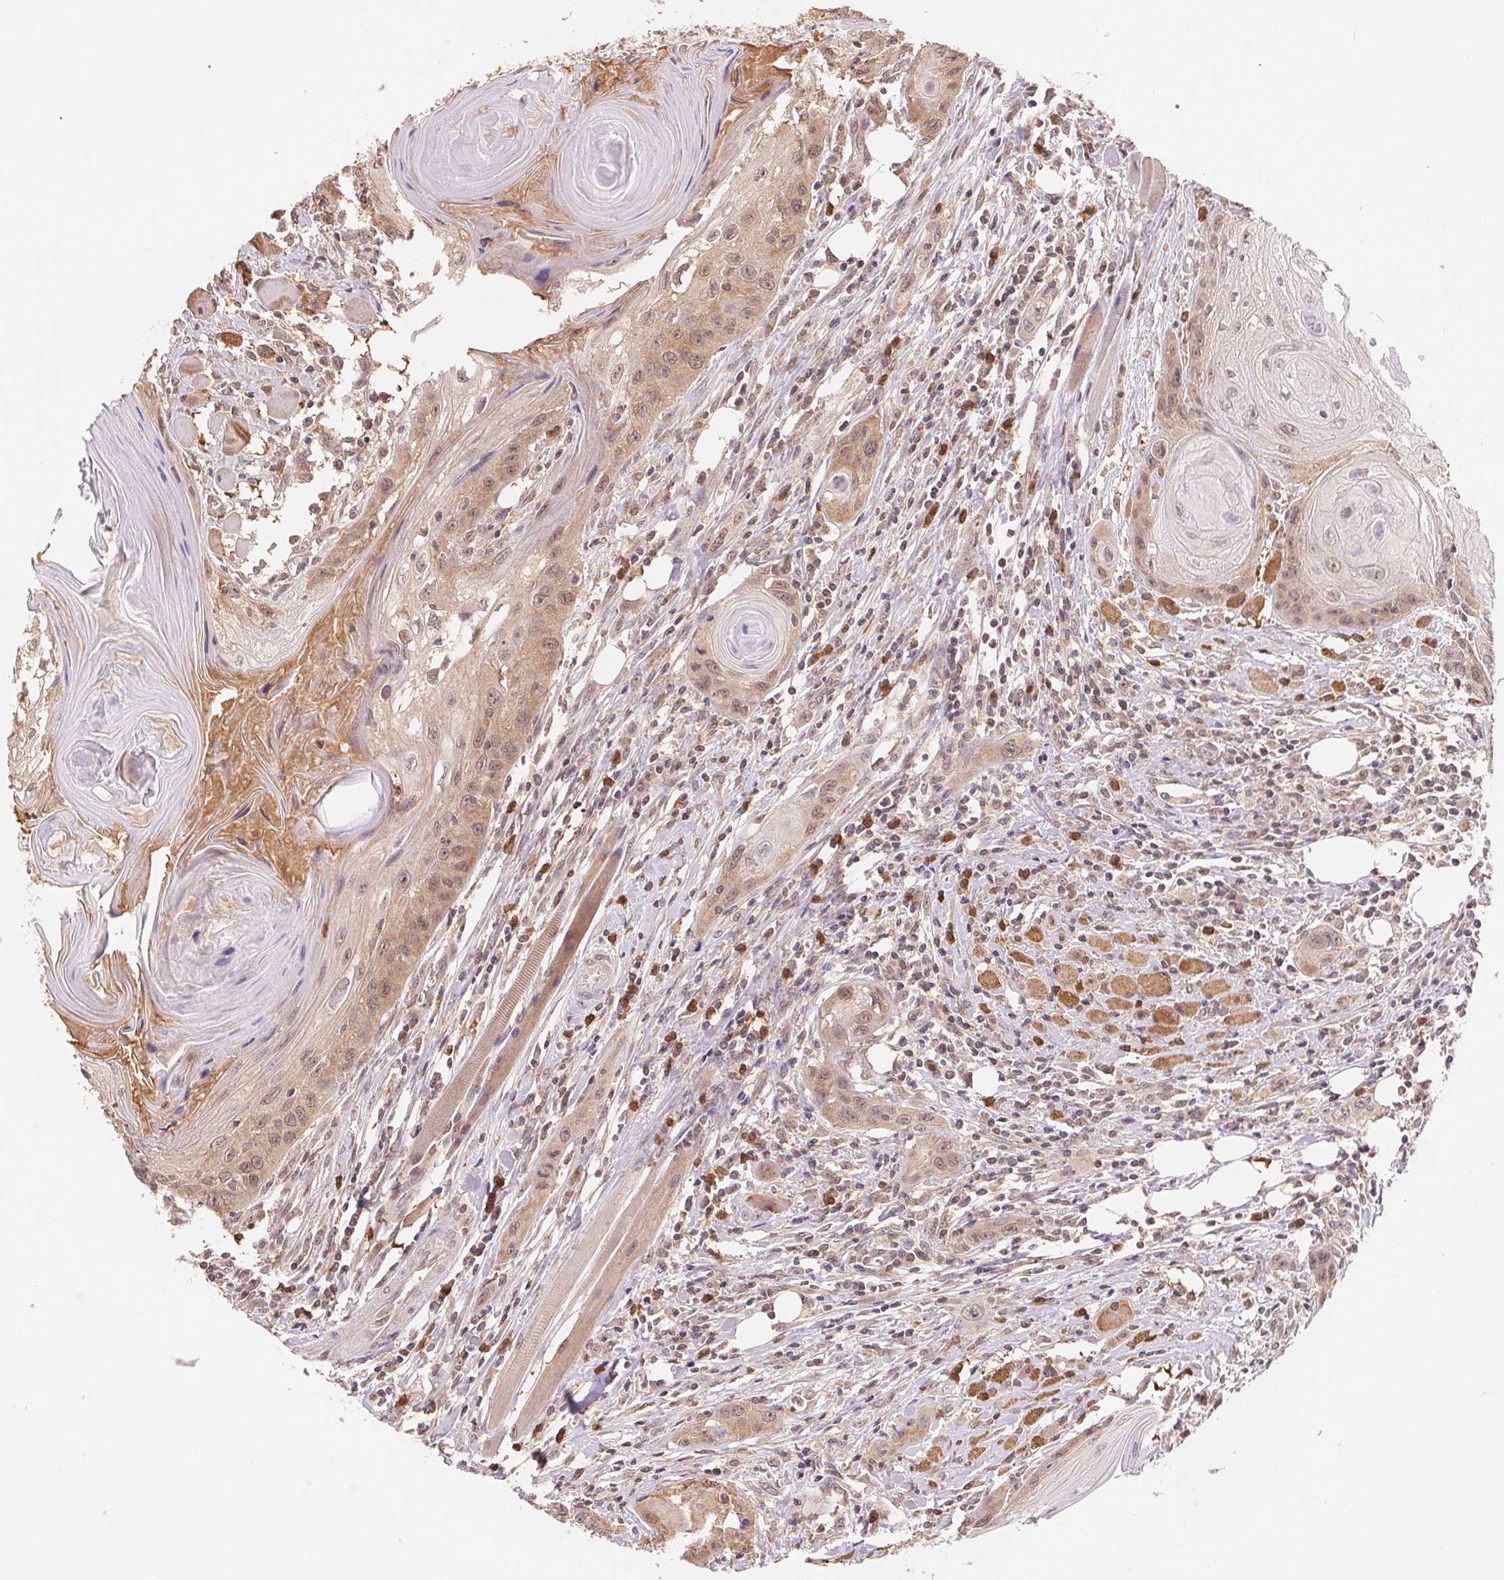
{"staining": {"intensity": "moderate", "quantity": "<25%", "location": "cytoplasmic/membranous,nuclear"}, "tissue": "head and neck cancer", "cell_type": "Tumor cells", "image_type": "cancer", "snomed": [{"axis": "morphology", "description": "Squamous cell carcinoma, NOS"}, {"axis": "topography", "description": "Oral tissue"}, {"axis": "topography", "description": "Head-Neck"}], "caption": "This histopathology image reveals immunohistochemistry (IHC) staining of human head and neck squamous cell carcinoma, with low moderate cytoplasmic/membranous and nuclear positivity in approximately <25% of tumor cells.", "gene": "CDC123", "patient": {"sex": "male", "age": 58}}